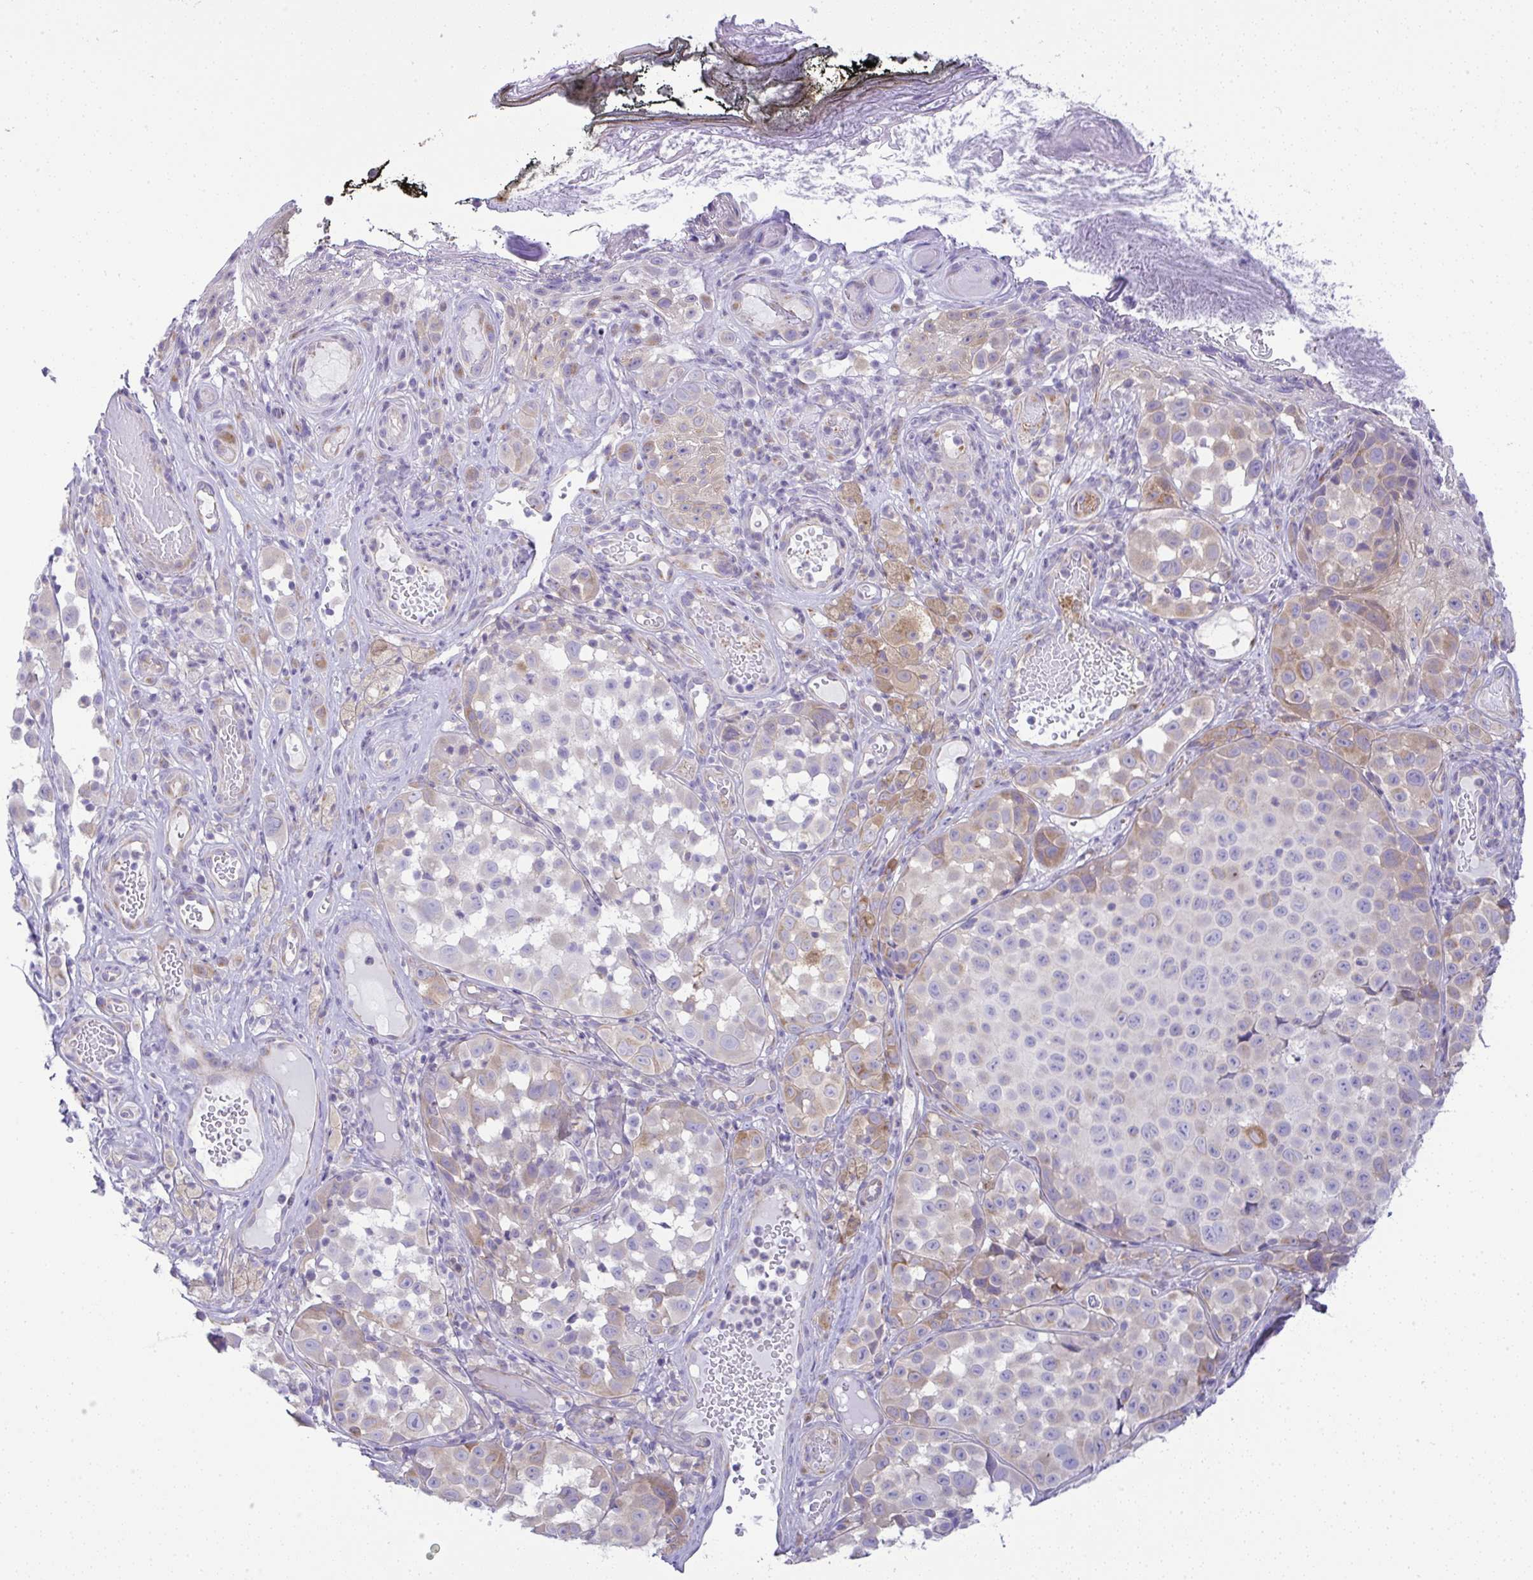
{"staining": {"intensity": "moderate", "quantity": "<25%", "location": "cytoplasmic/membranous"}, "tissue": "melanoma", "cell_type": "Tumor cells", "image_type": "cancer", "snomed": [{"axis": "morphology", "description": "Malignant melanoma, NOS"}, {"axis": "topography", "description": "Skin"}], "caption": "Moderate cytoplasmic/membranous positivity for a protein is seen in about <25% of tumor cells of melanoma using IHC.", "gene": "FAM177A1", "patient": {"sex": "male", "age": 64}}